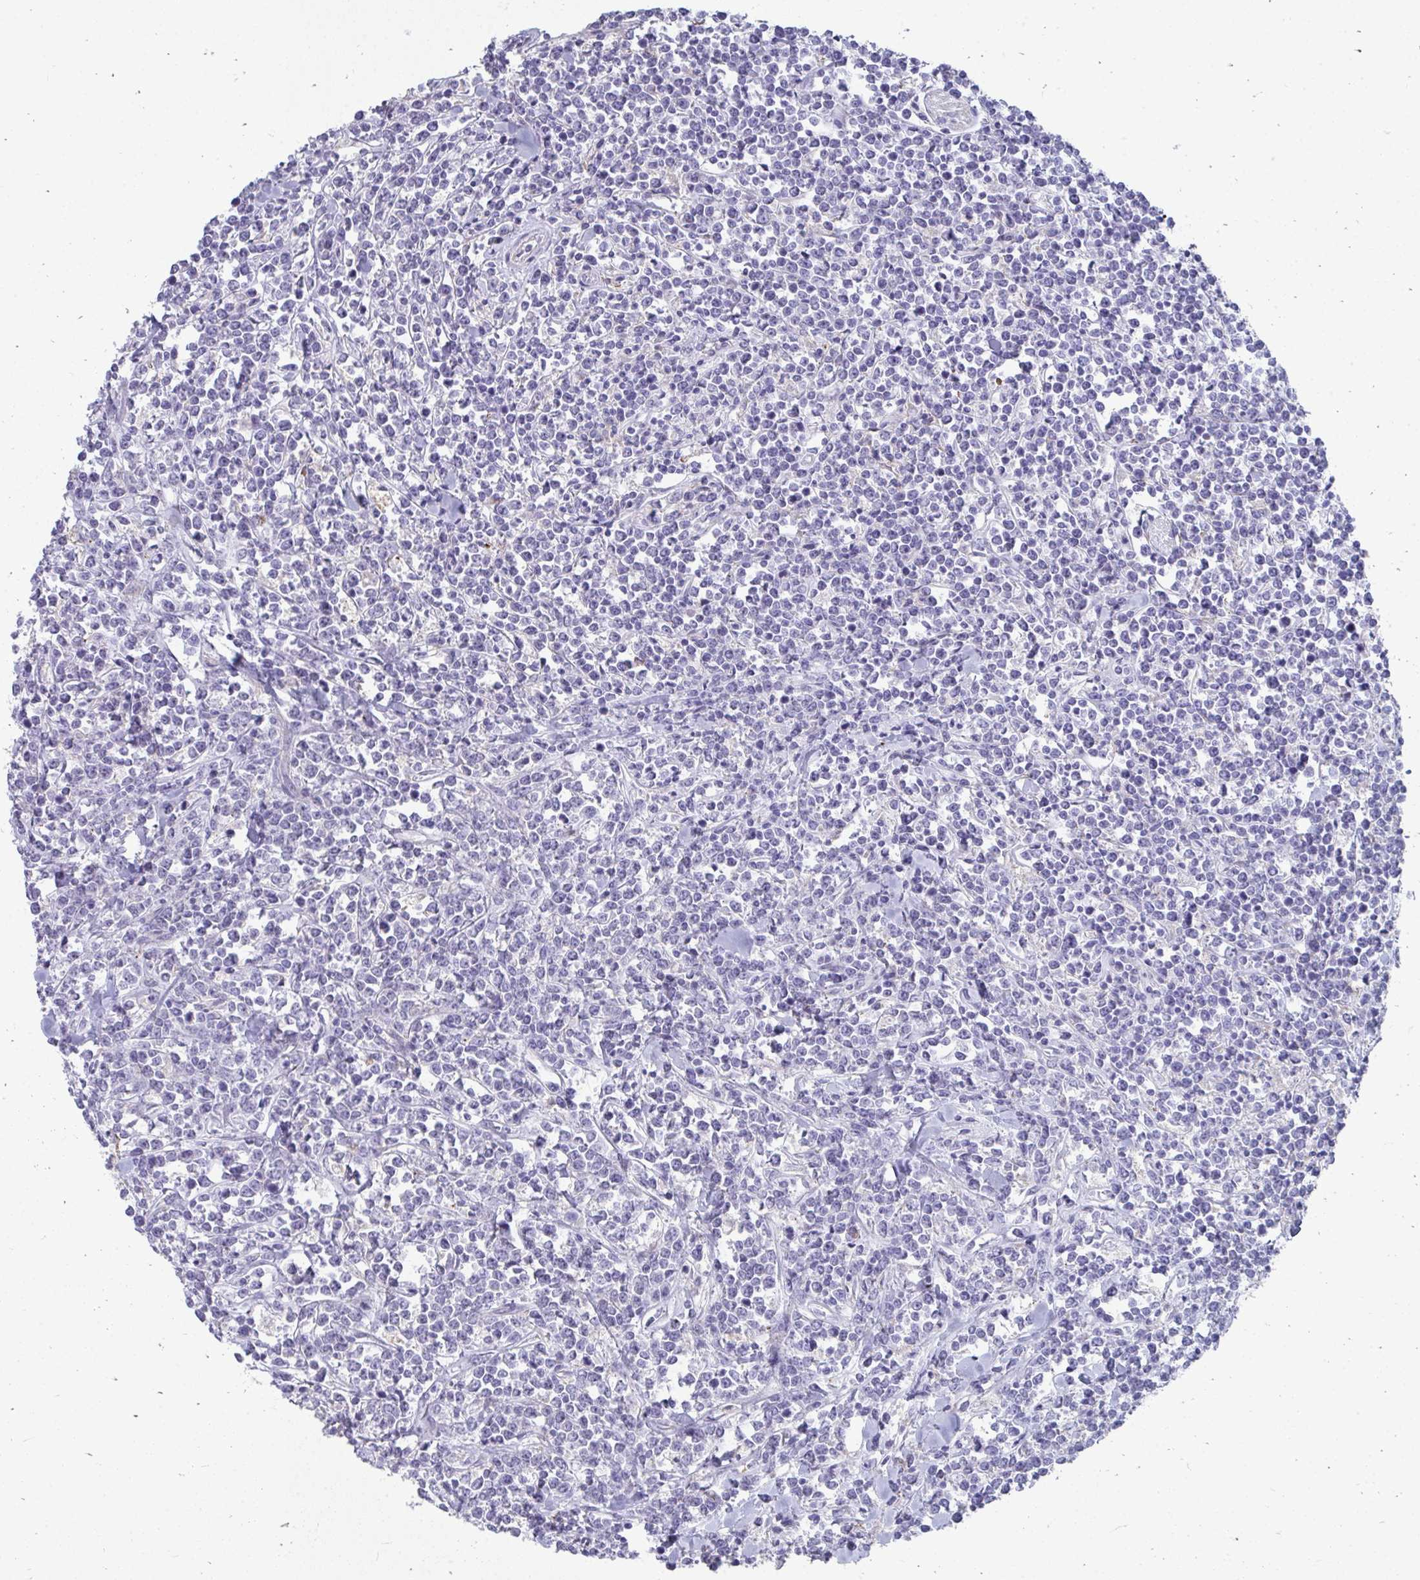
{"staining": {"intensity": "negative", "quantity": "none", "location": "none"}, "tissue": "lymphoma", "cell_type": "Tumor cells", "image_type": "cancer", "snomed": [{"axis": "morphology", "description": "Malignant lymphoma, non-Hodgkin's type, High grade"}, {"axis": "topography", "description": "Small intestine"}, {"axis": "topography", "description": "Colon"}], "caption": "Tumor cells are negative for protein expression in human lymphoma. (IHC, brightfield microscopy, high magnification).", "gene": "CD163", "patient": {"sex": "male", "age": 8}}